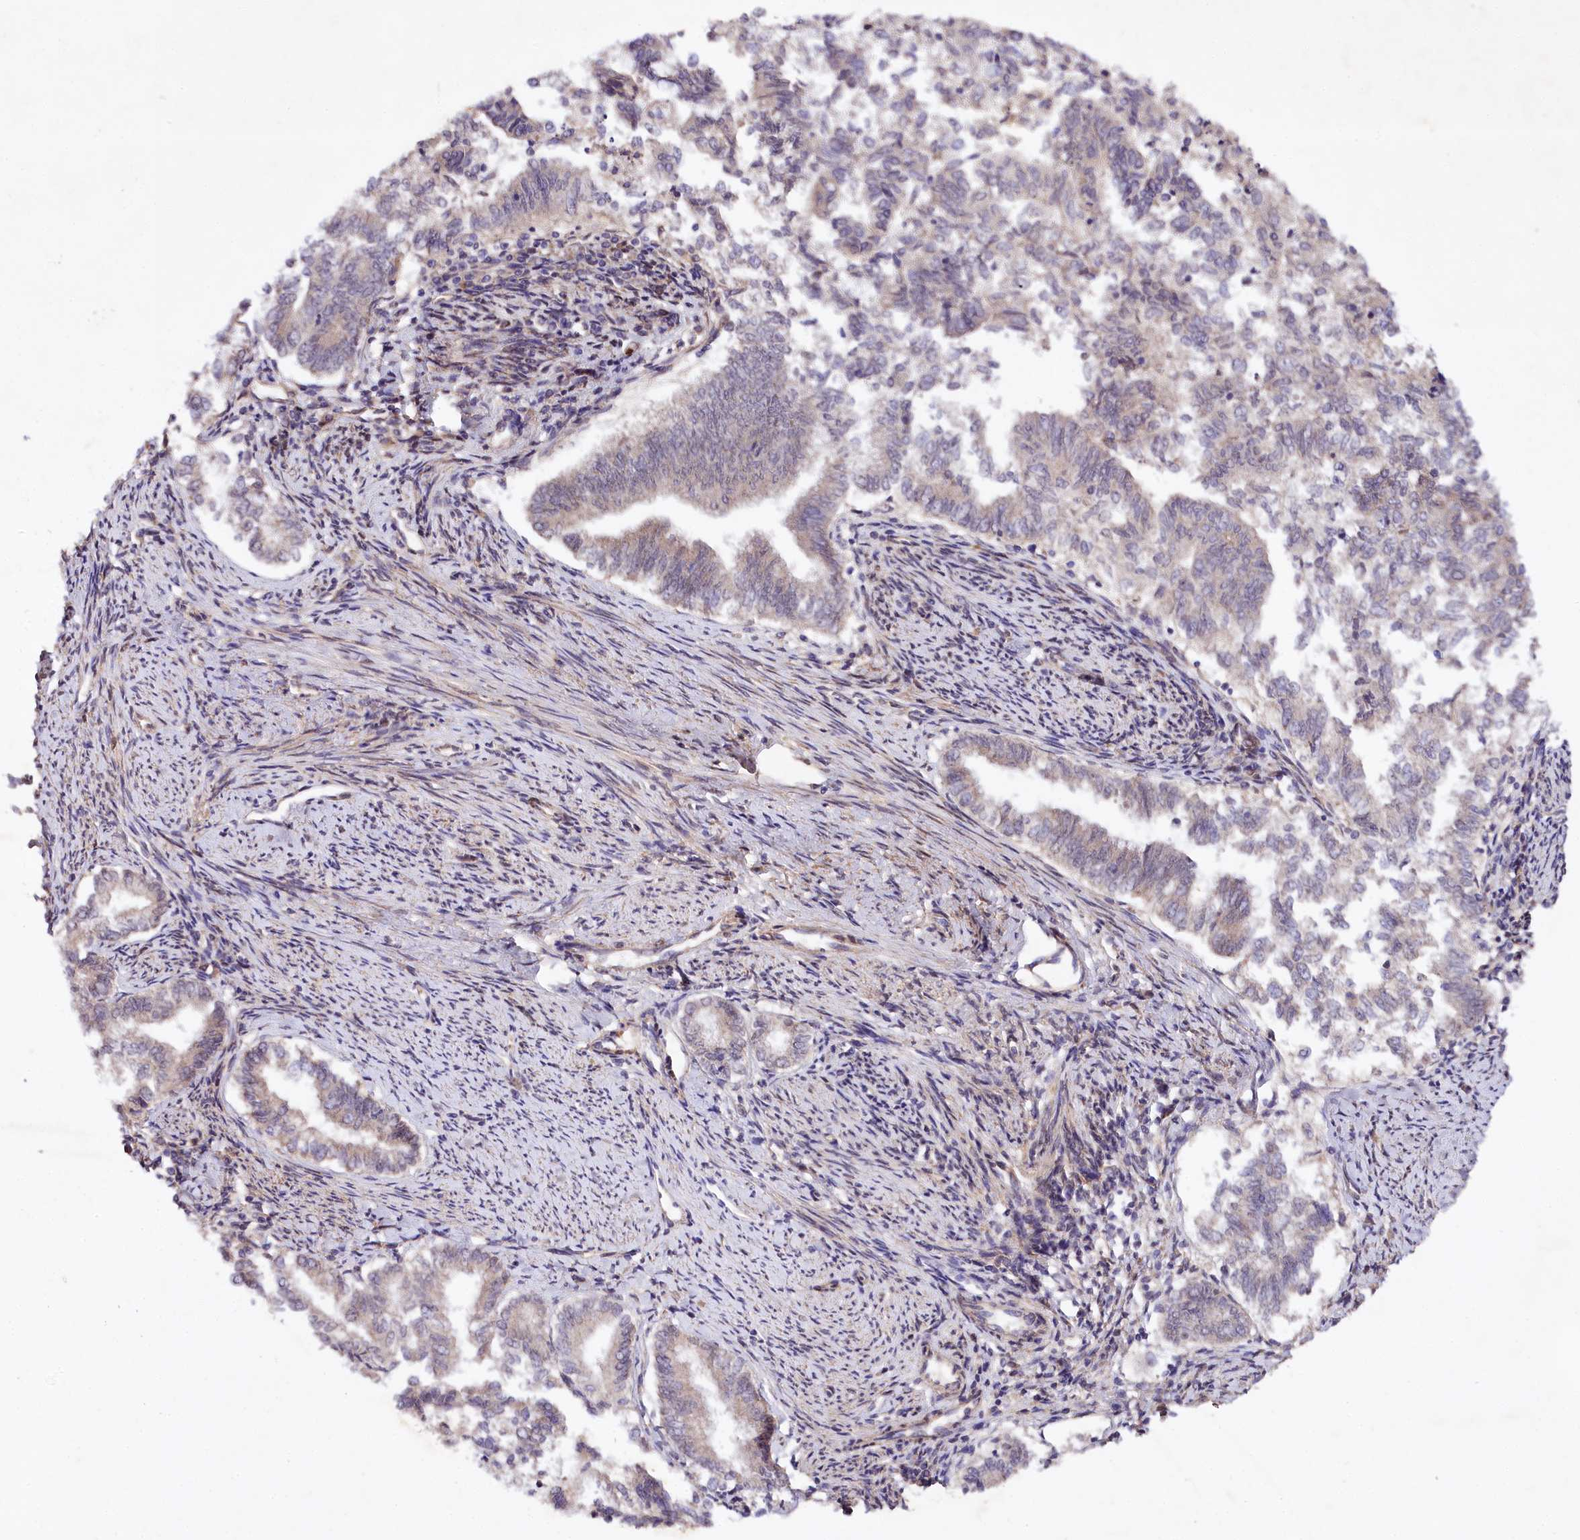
{"staining": {"intensity": "weak", "quantity": "<25%", "location": "cytoplasmic/membranous"}, "tissue": "endometrial cancer", "cell_type": "Tumor cells", "image_type": "cancer", "snomed": [{"axis": "morphology", "description": "Adenocarcinoma, NOS"}, {"axis": "topography", "description": "Endometrium"}], "caption": "Immunohistochemistry image of neoplastic tissue: endometrial cancer (adenocarcinoma) stained with DAB (3,3'-diaminobenzidine) exhibits no significant protein positivity in tumor cells.", "gene": "PHLDB1", "patient": {"sex": "female", "age": 79}}